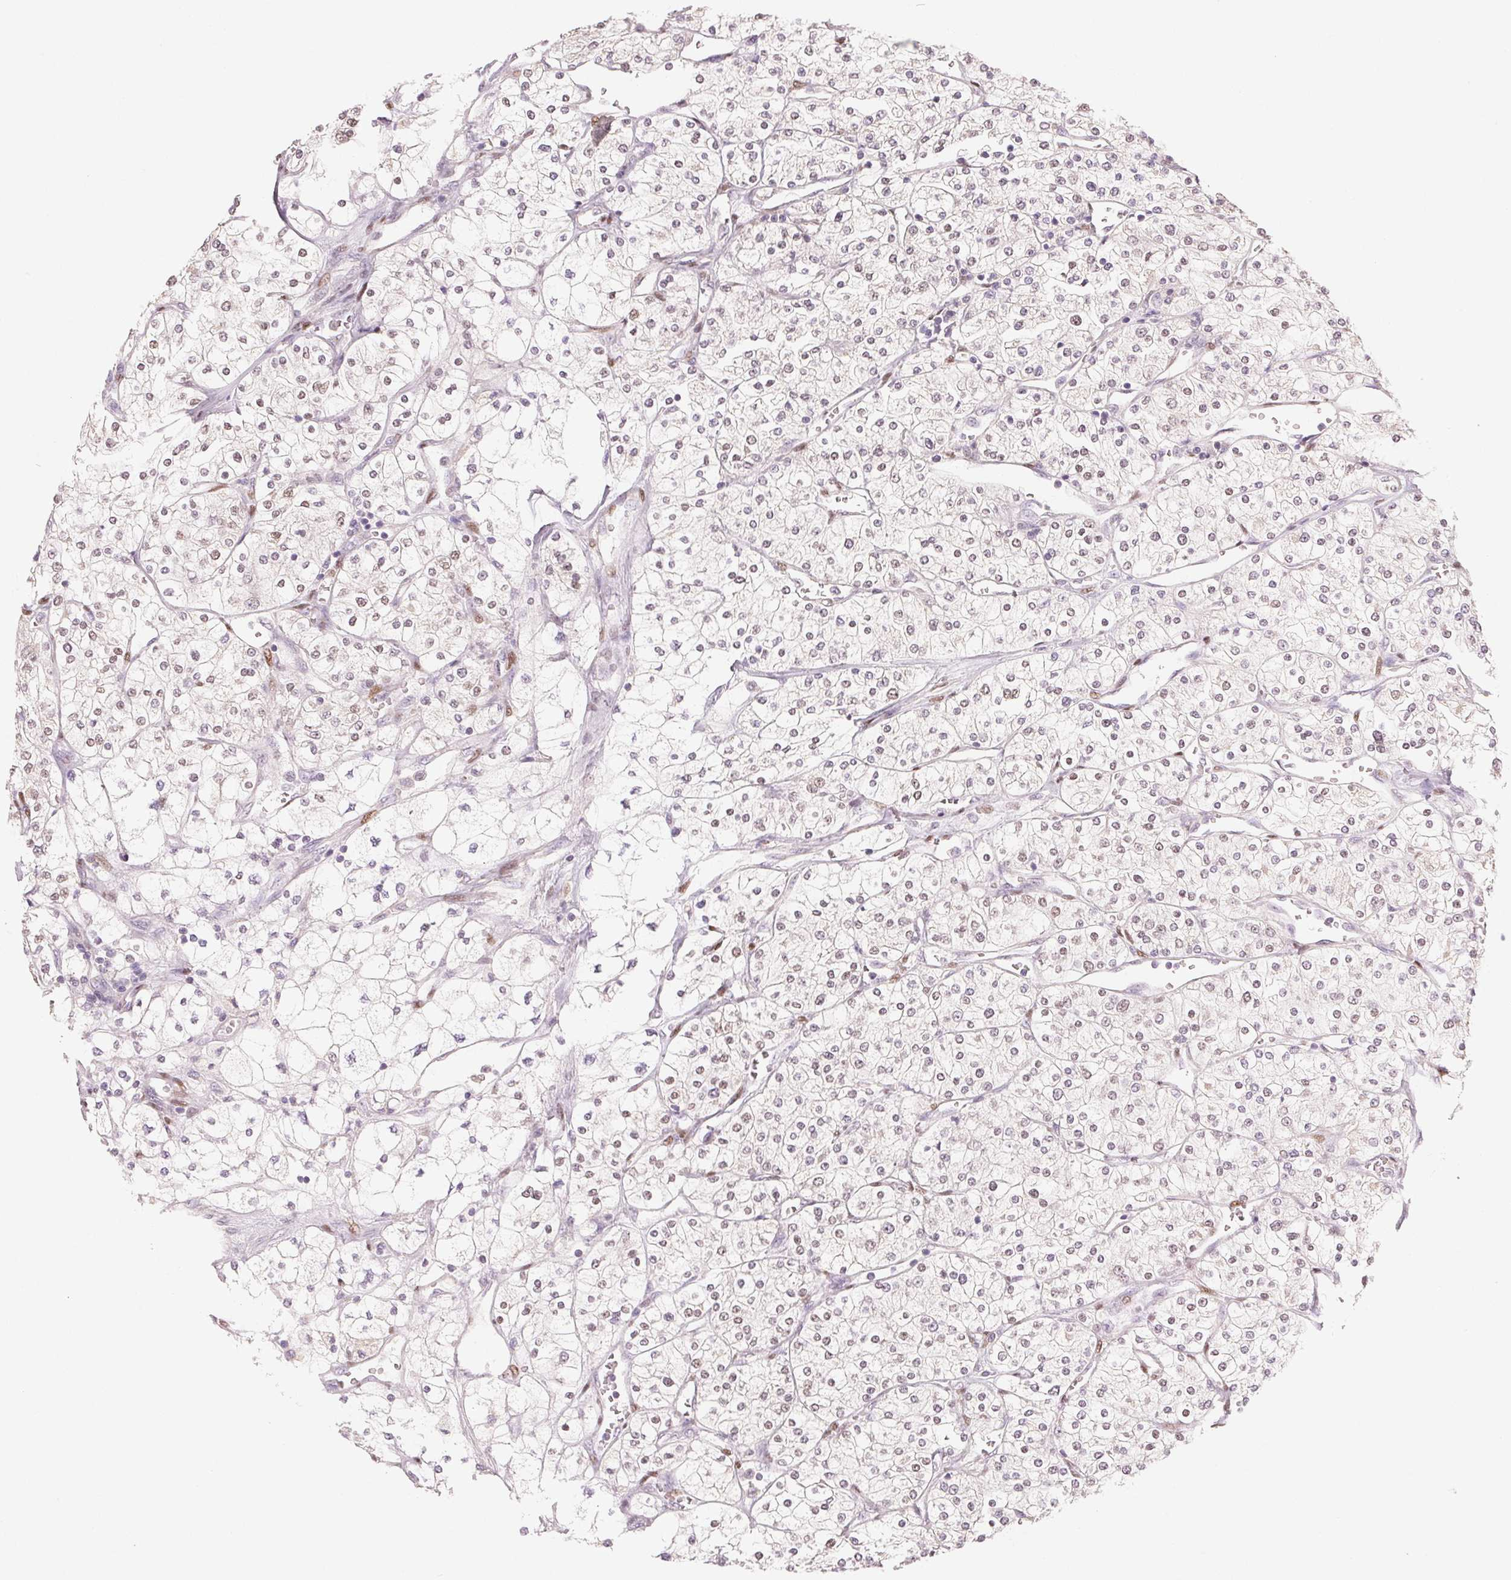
{"staining": {"intensity": "negative", "quantity": "none", "location": "none"}, "tissue": "renal cancer", "cell_type": "Tumor cells", "image_type": "cancer", "snomed": [{"axis": "morphology", "description": "Adenocarcinoma, NOS"}, {"axis": "topography", "description": "Kidney"}], "caption": "Tumor cells show no significant expression in renal cancer (adenocarcinoma).", "gene": "SMARCD3", "patient": {"sex": "male", "age": 80}}